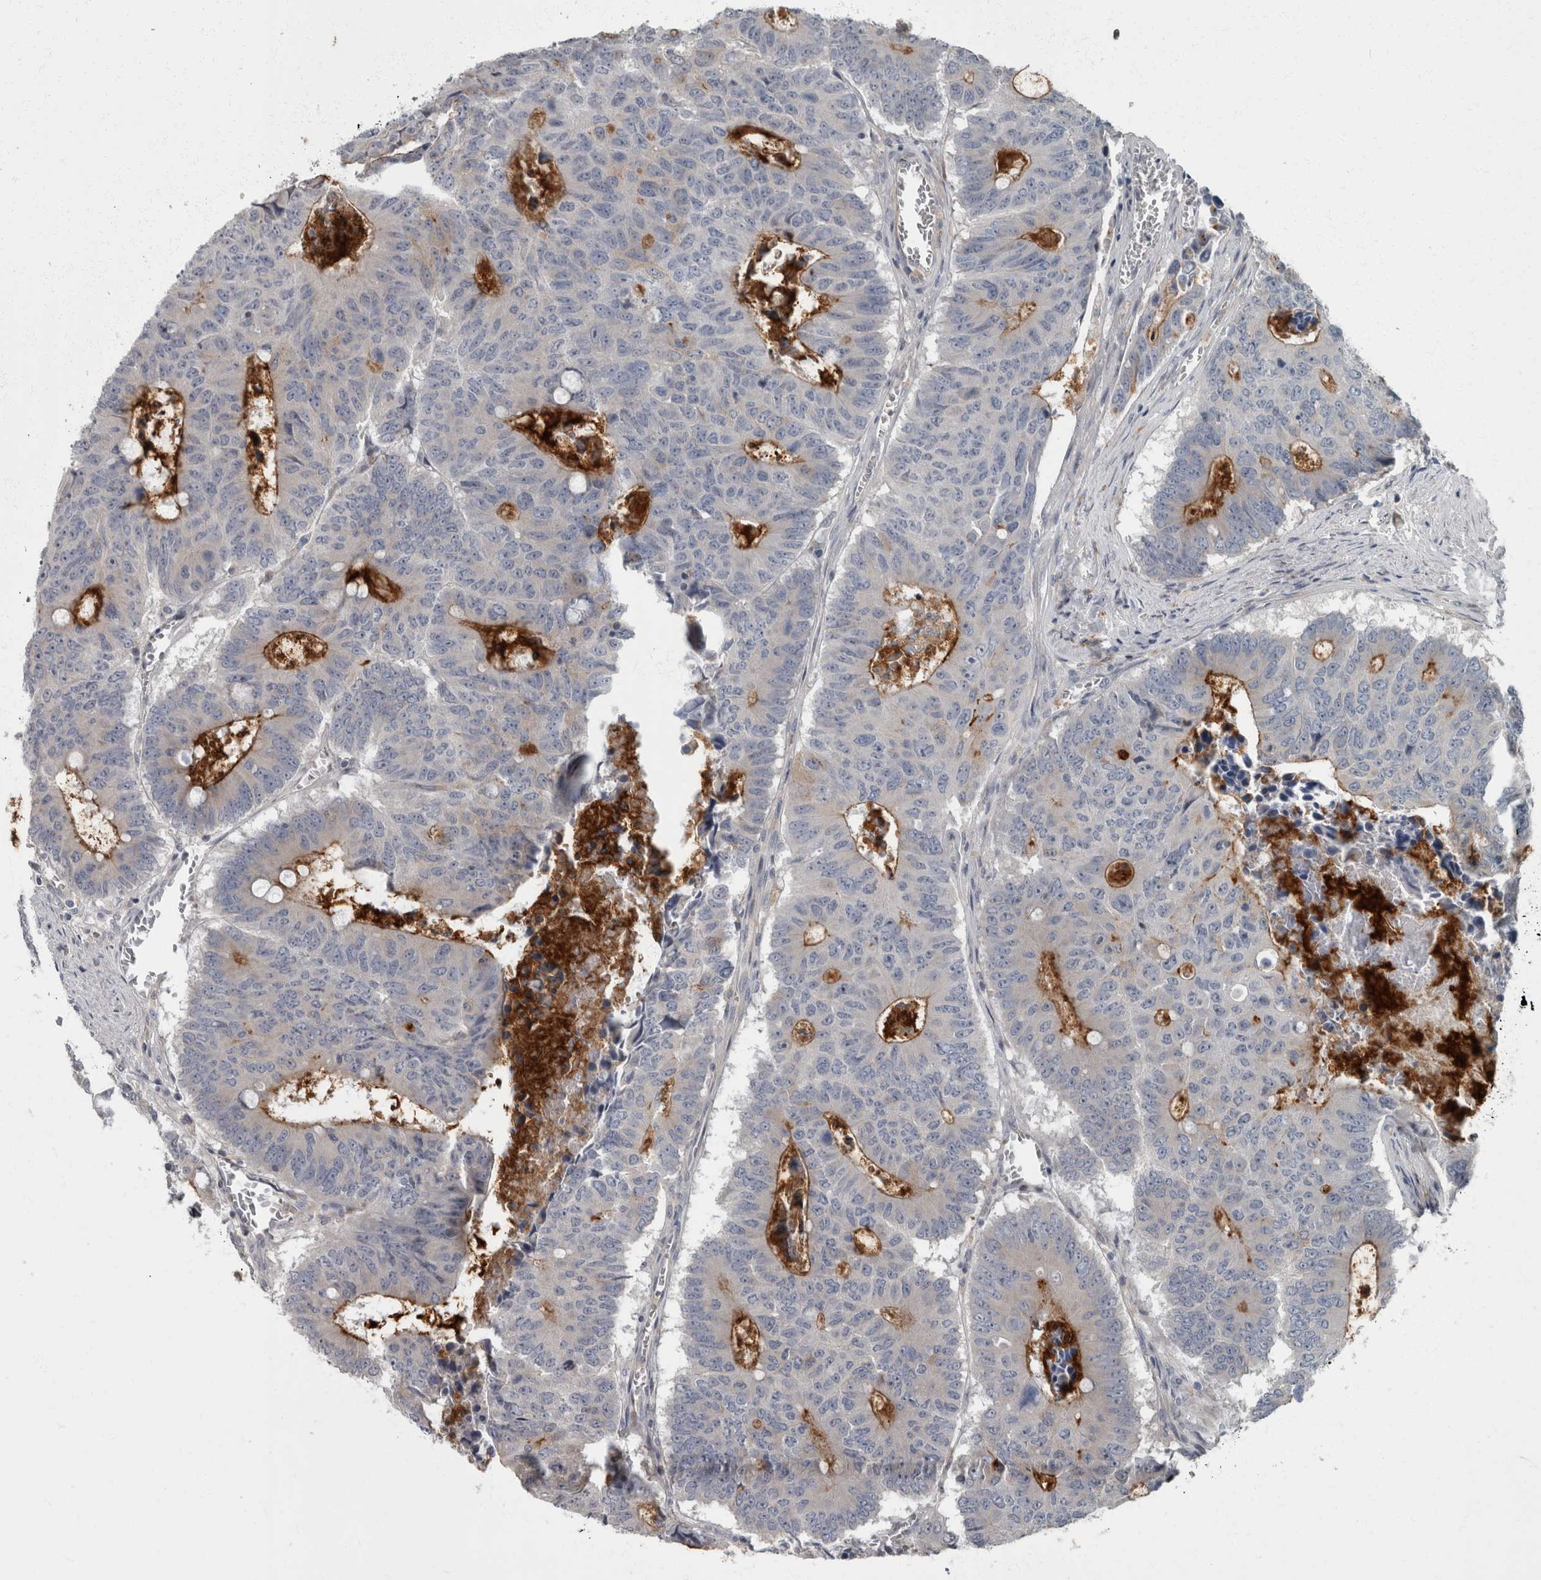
{"staining": {"intensity": "strong", "quantity": "<25%", "location": "cytoplasmic/membranous"}, "tissue": "colorectal cancer", "cell_type": "Tumor cells", "image_type": "cancer", "snomed": [{"axis": "morphology", "description": "Adenocarcinoma, NOS"}, {"axis": "topography", "description": "Colon"}], "caption": "This is a photomicrograph of immunohistochemistry staining of colorectal cancer (adenocarcinoma), which shows strong staining in the cytoplasmic/membranous of tumor cells.", "gene": "CDC42BPG", "patient": {"sex": "male", "age": 87}}